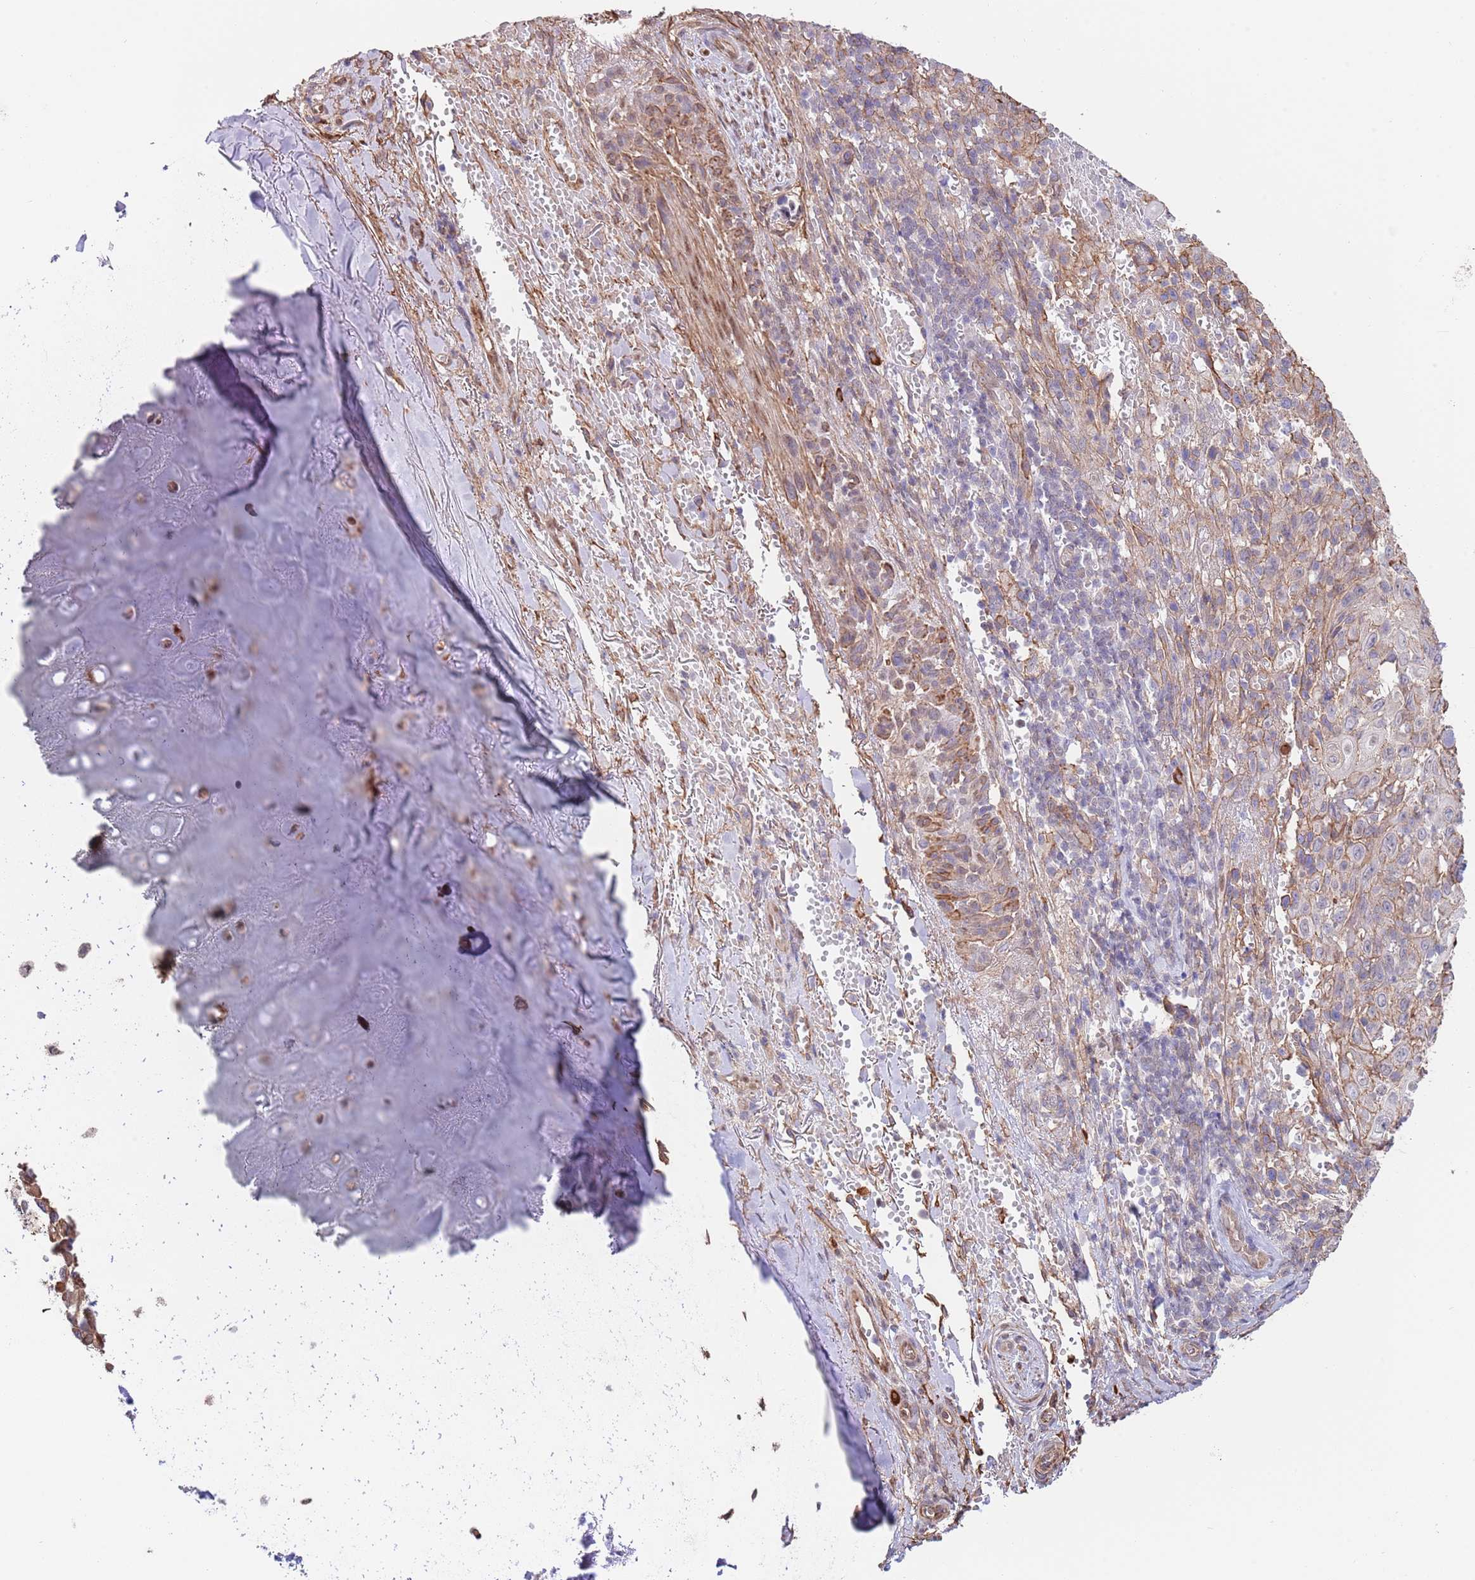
{"staining": {"intensity": "negative", "quantity": "none", "location": "none"}, "tissue": "skin cancer", "cell_type": "Tumor cells", "image_type": "cancer", "snomed": [{"axis": "morphology", "description": "Normal tissue, NOS"}, {"axis": "morphology", "description": "Squamous cell carcinoma, NOS"}, {"axis": "topography", "description": "Skin"}, {"axis": "topography", "description": "Cartilage tissue"}], "caption": "Immunohistochemical staining of skin cancer displays no significant expression in tumor cells.", "gene": "BPNT1", "patient": {"sex": "female", "age": 79}}